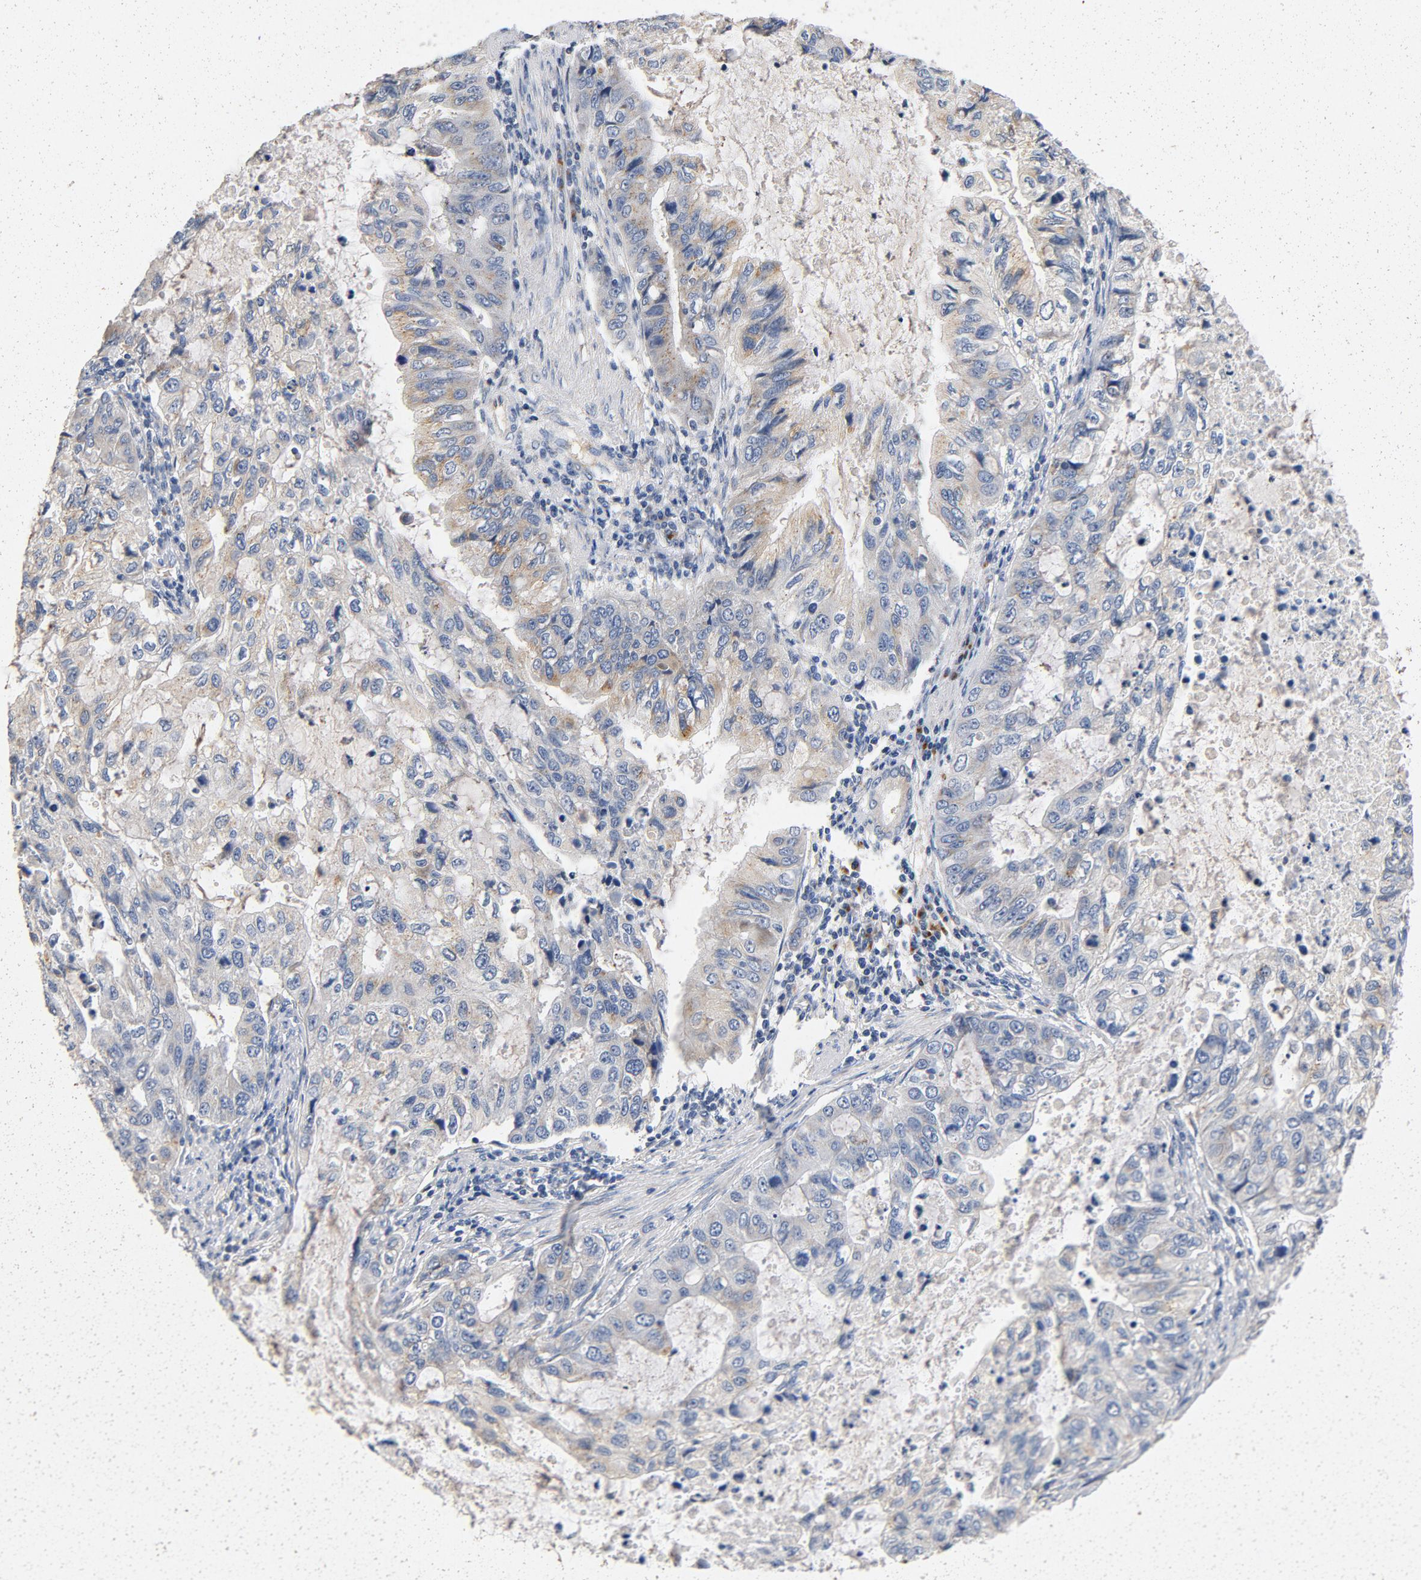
{"staining": {"intensity": "negative", "quantity": "none", "location": "none"}, "tissue": "stomach cancer", "cell_type": "Tumor cells", "image_type": "cancer", "snomed": [{"axis": "morphology", "description": "Adenocarcinoma, NOS"}, {"axis": "topography", "description": "Stomach, upper"}], "caption": "The immunohistochemistry image has no significant positivity in tumor cells of stomach cancer (adenocarcinoma) tissue. (Immunohistochemistry (ihc), brightfield microscopy, high magnification).", "gene": "LMAN2", "patient": {"sex": "female", "age": 52}}